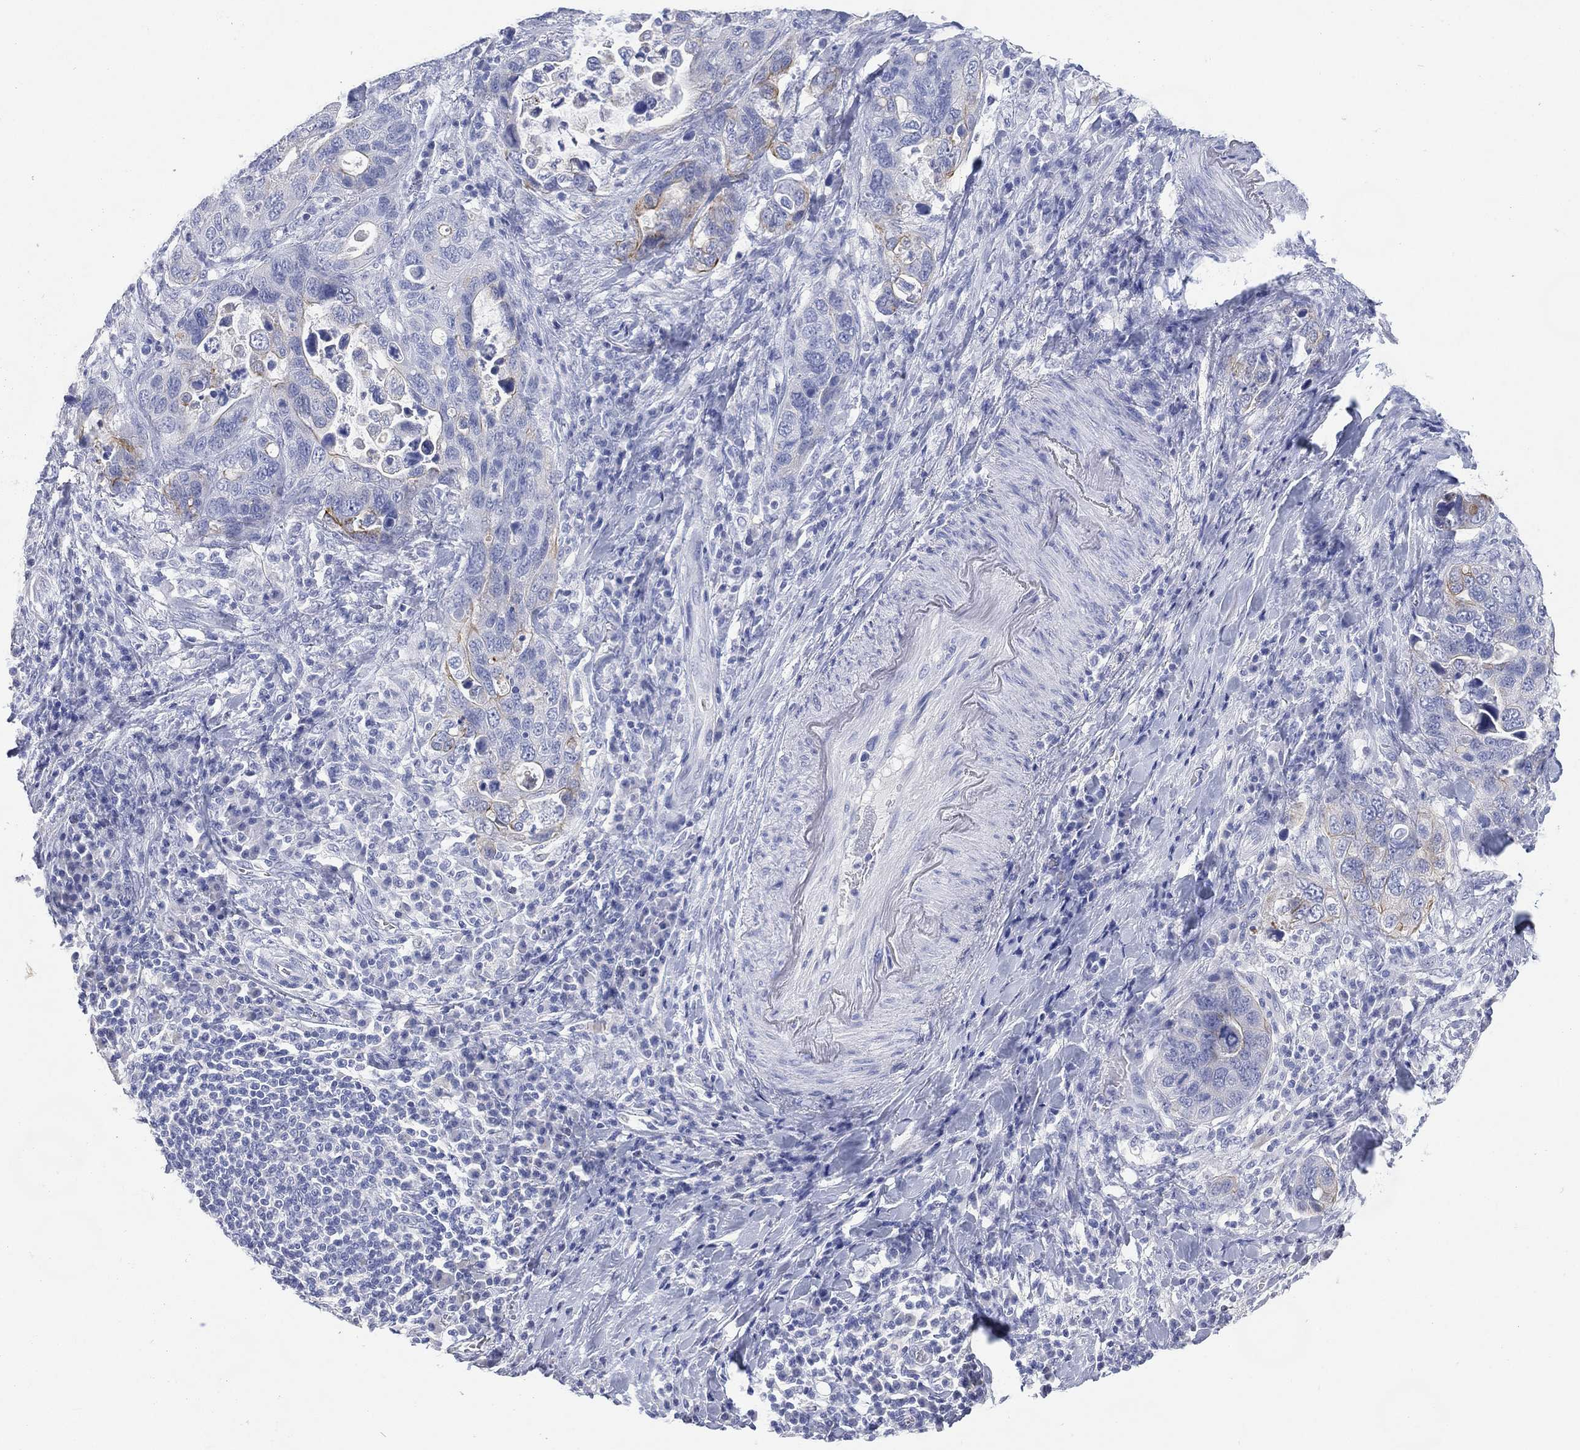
{"staining": {"intensity": "moderate", "quantity": "<25%", "location": "cytoplasmic/membranous"}, "tissue": "stomach cancer", "cell_type": "Tumor cells", "image_type": "cancer", "snomed": [{"axis": "morphology", "description": "Adenocarcinoma, NOS"}, {"axis": "topography", "description": "Stomach"}], "caption": "A brown stain labels moderate cytoplasmic/membranous positivity of a protein in human stomach adenocarcinoma tumor cells.", "gene": "FMO1", "patient": {"sex": "male", "age": 54}}